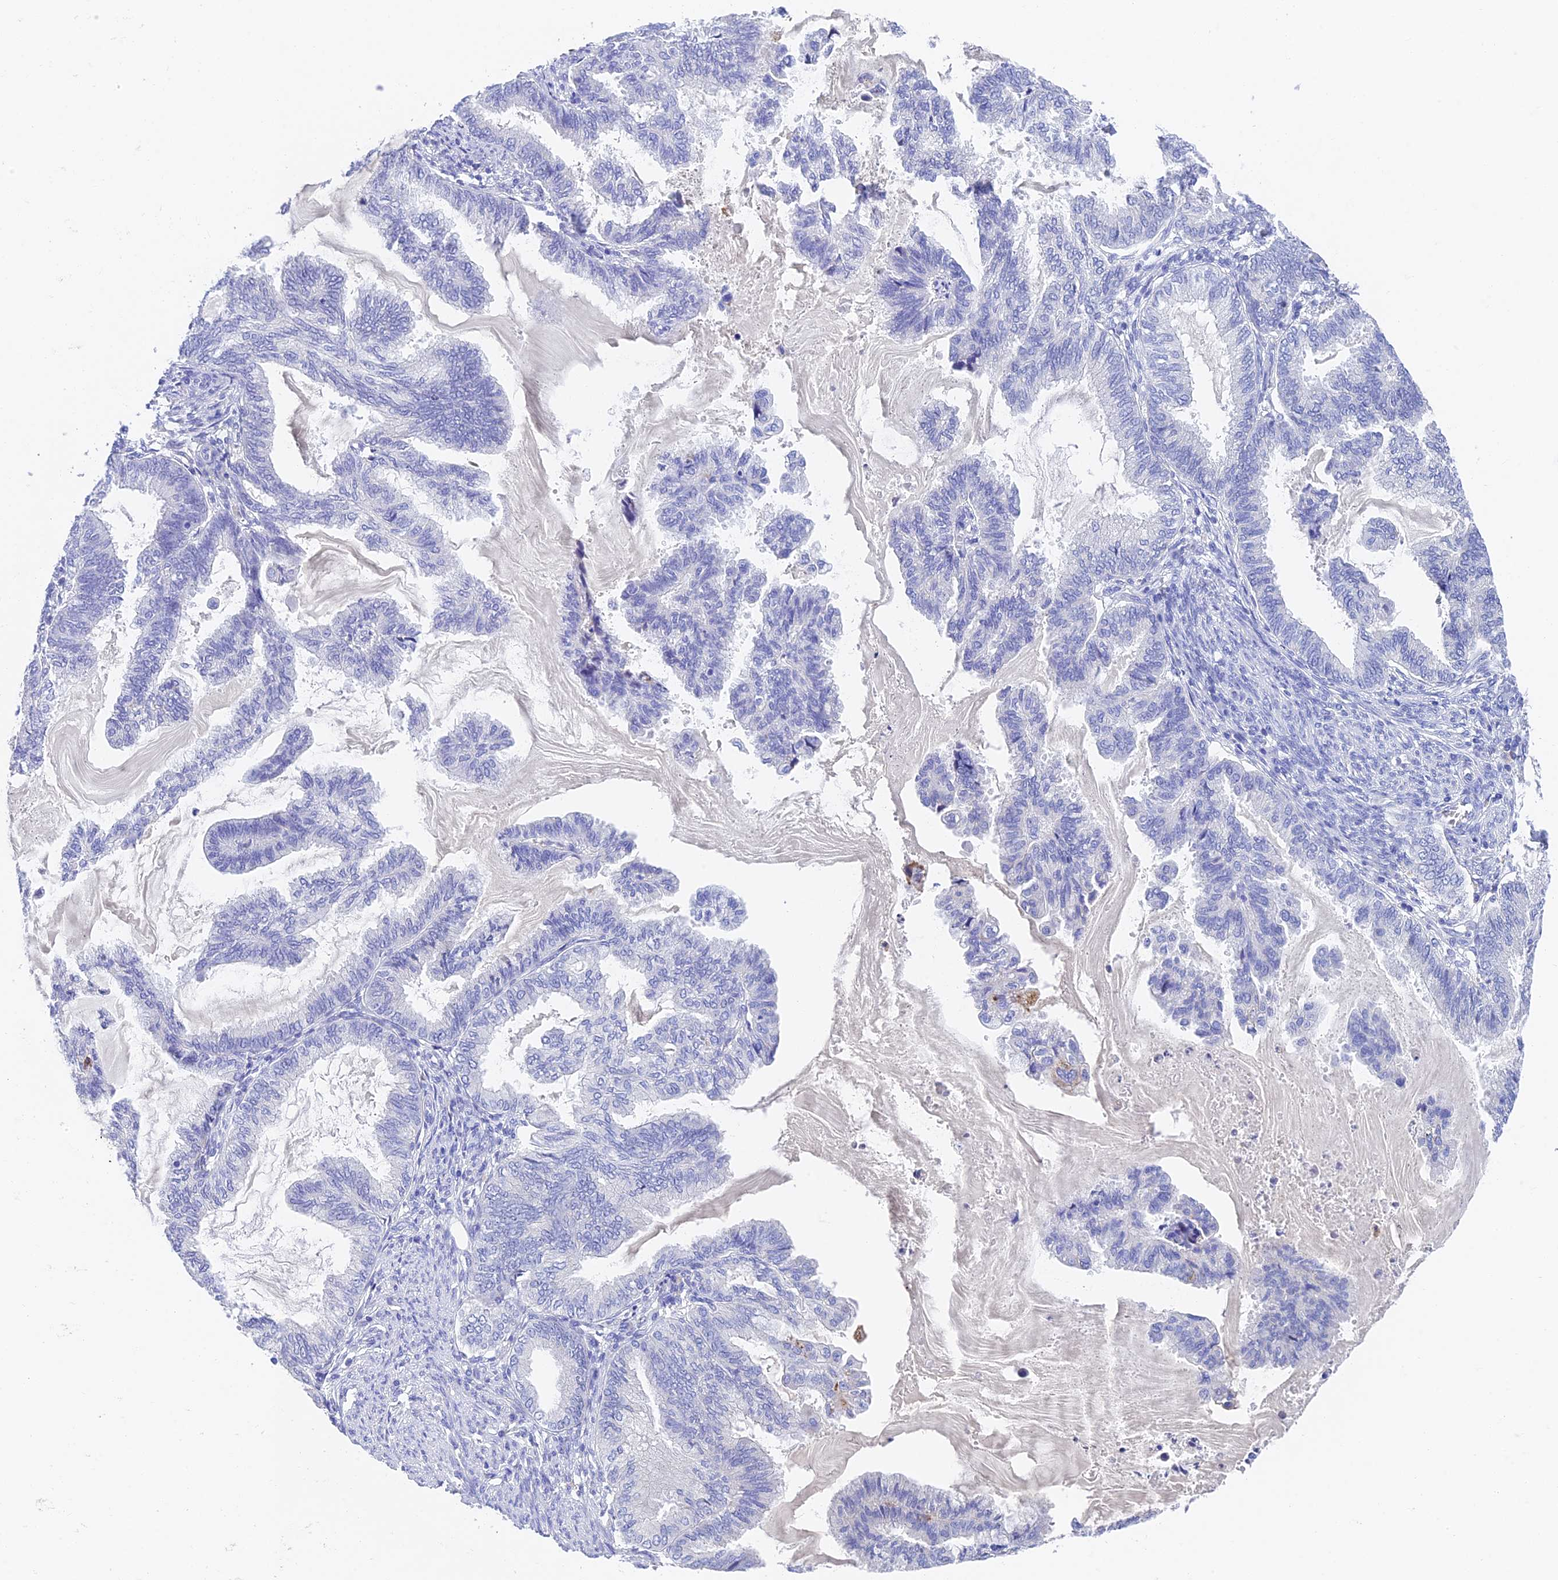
{"staining": {"intensity": "negative", "quantity": "none", "location": "none"}, "tissue": "endometrial cancer", "cell_type": "Tumor cells", "image_type": "cancer", "snomed": [{"axis": "morphology", "description": "Adenocarcinoma, NOS"}, {"axis": "topography", "description": "Endometrium"}], "caption": "Immunohistochemistry photomicrograph of neoplastic tissue: human endometrial adenocarcinoma stained with DAB exhibits no significant protein staining in tumor cells. The staining is performed using DAB brown chromogen with nuclei counter-stained in using hematoxylin.", "gene": "ADAMTS13", "patient": {"sex": "female", "age": 86}}